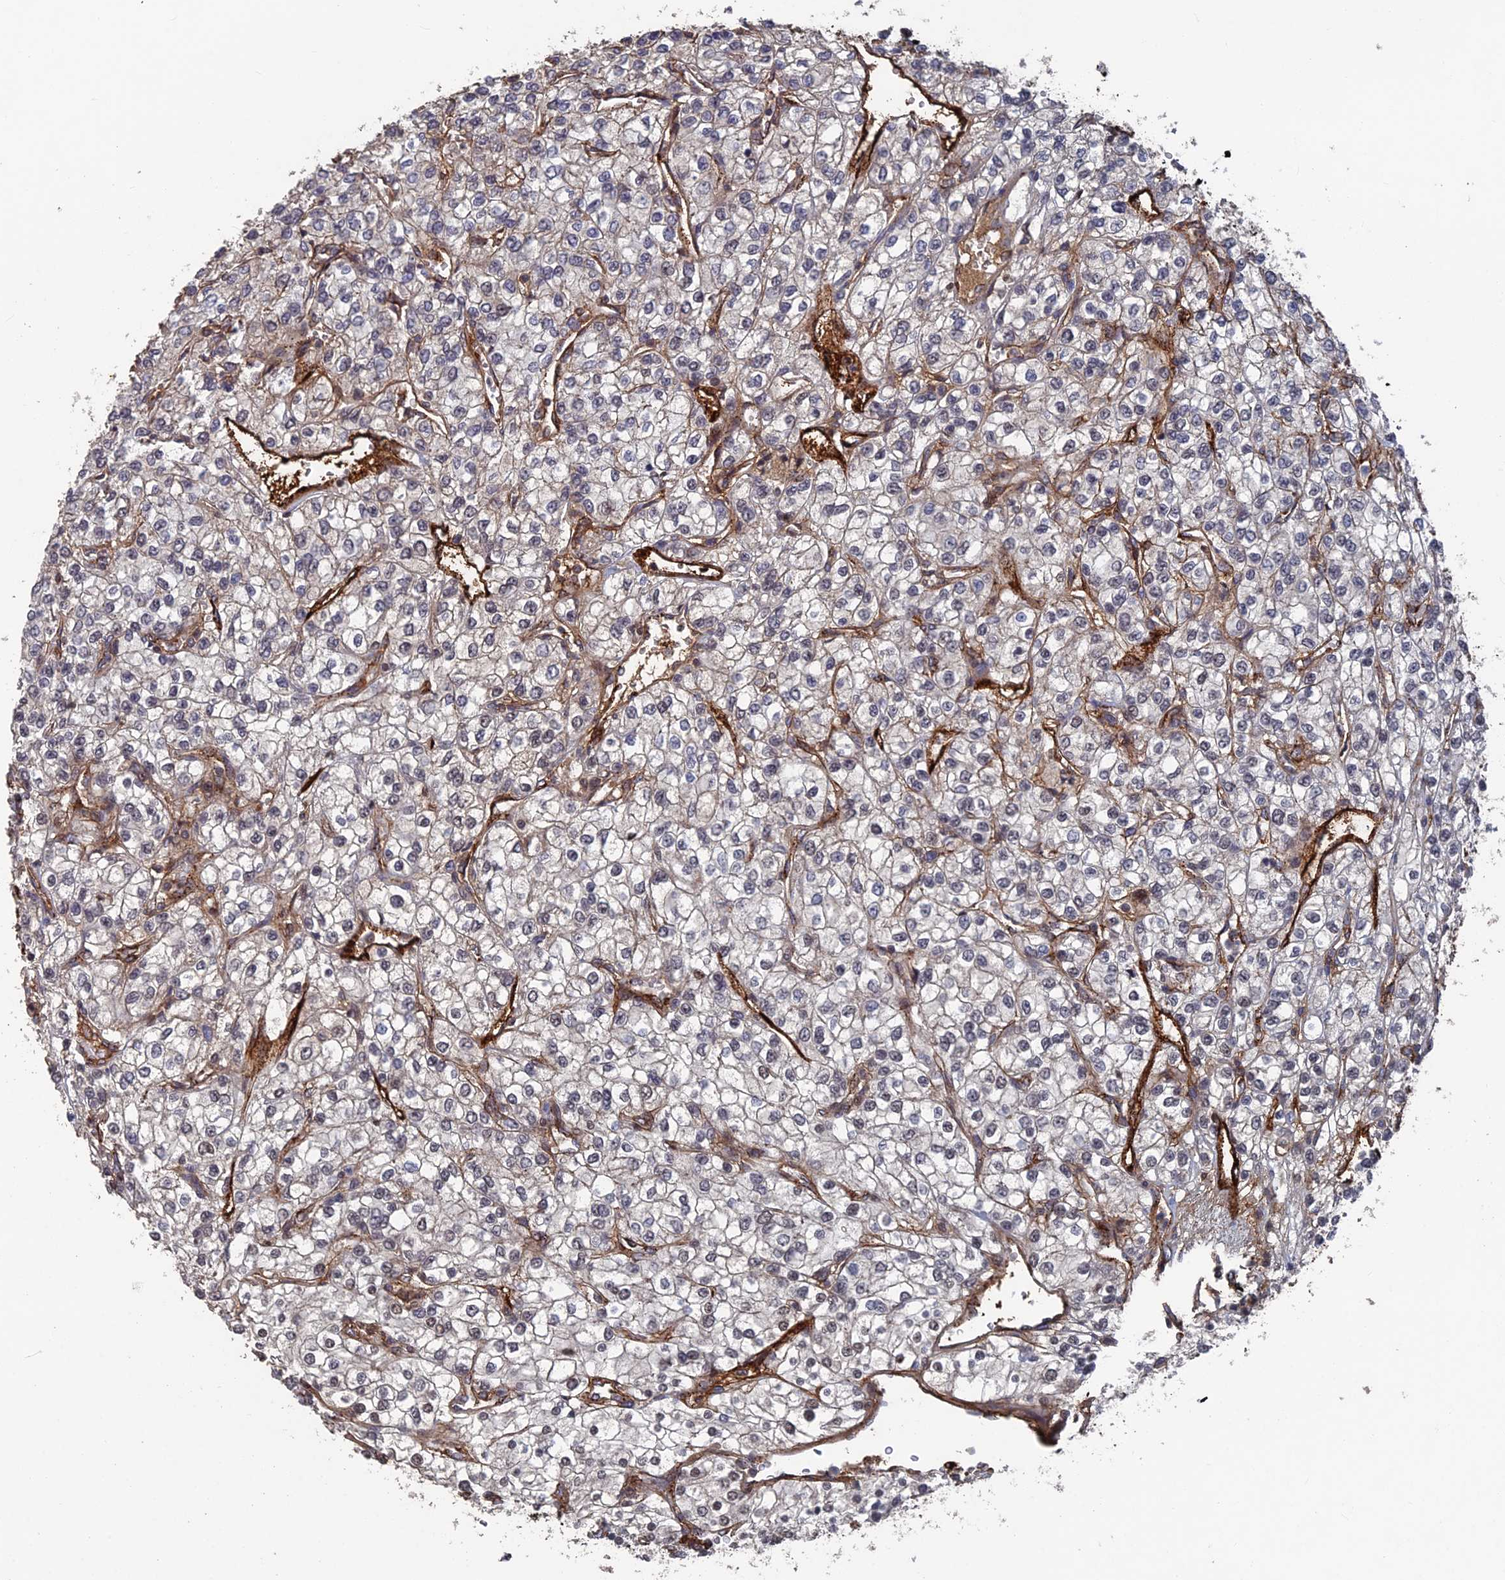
{"staining": {"intensity": "negative", "quantity": "none", "location": "none"}, "tissue": "renal cancer", "cell_type": "Tumor cells", "image_type": "cancer", "snomed": [{"axis": "morphology", "description": "Adenocarcinoma, NOS"}, {"axis": "topography", "description": "Kidney"}], "caption": "This is an immunohistochemistry (IHC) image of renal adenocarcinoma. There is no expression in tumor cells.", "gene": "SH3D21", "patient": {"sex": "male", "age": 80}}